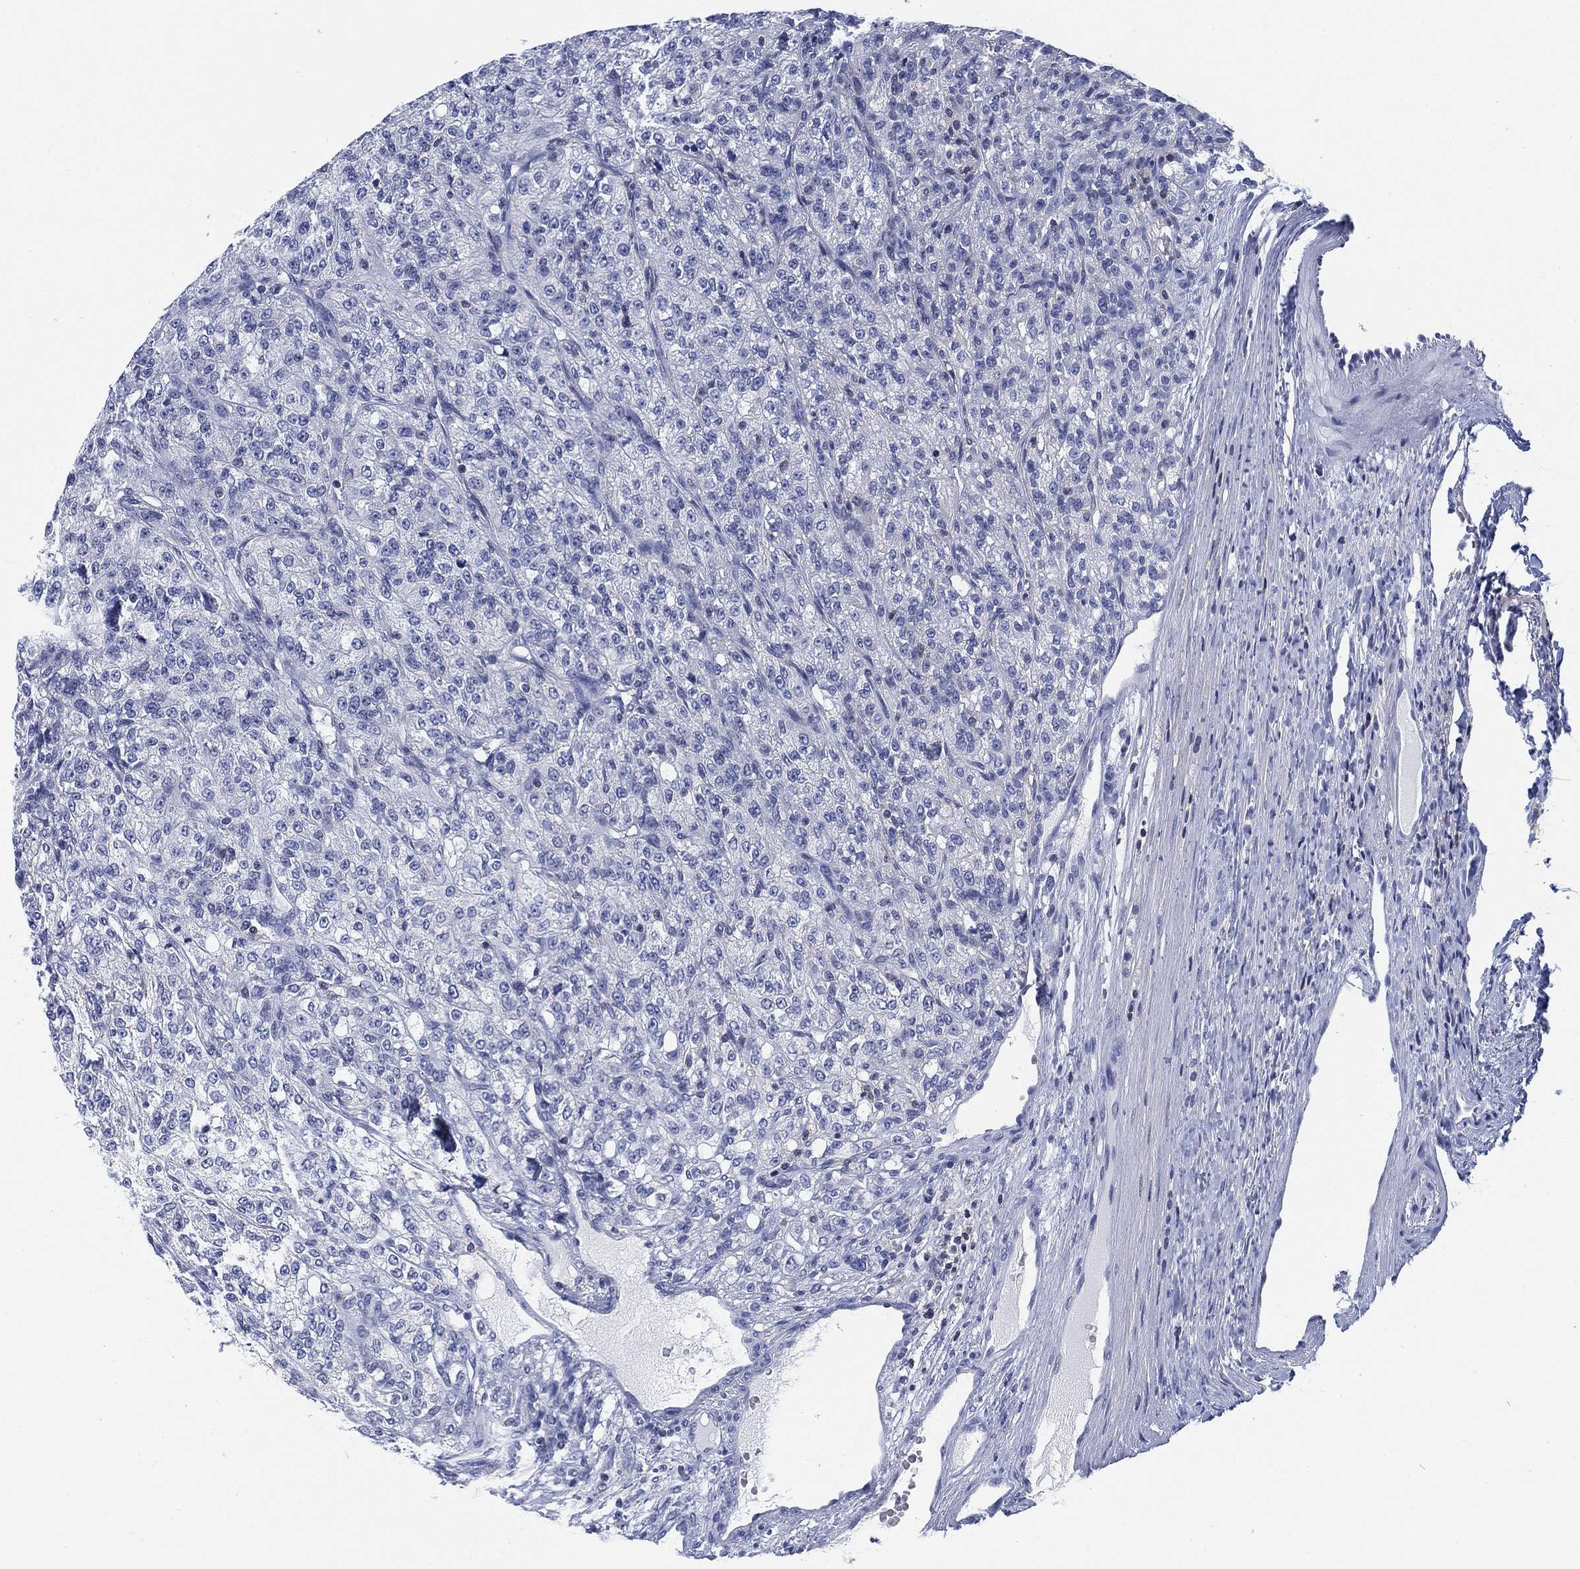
{"staining": {"intensity": "negative", "quantity": "none", "location": "none"}, "tissue": "renal cancer", "cell_type": "Tumor cells", "image_type": "cancer", "snomed": [{"axis": "morphology", "description": "Adenocarcinoma, NOS"}, {"axis": "topography", "description": "Kidney"}], "caption": "High power microscopy photomicrograph of an immunohistochemistry (IHC) histopathology image of renal cancer, revealing no significant staining in tumor cells.", "gene": "FYB1", "patient": {"sex": "female", "age": 63}}